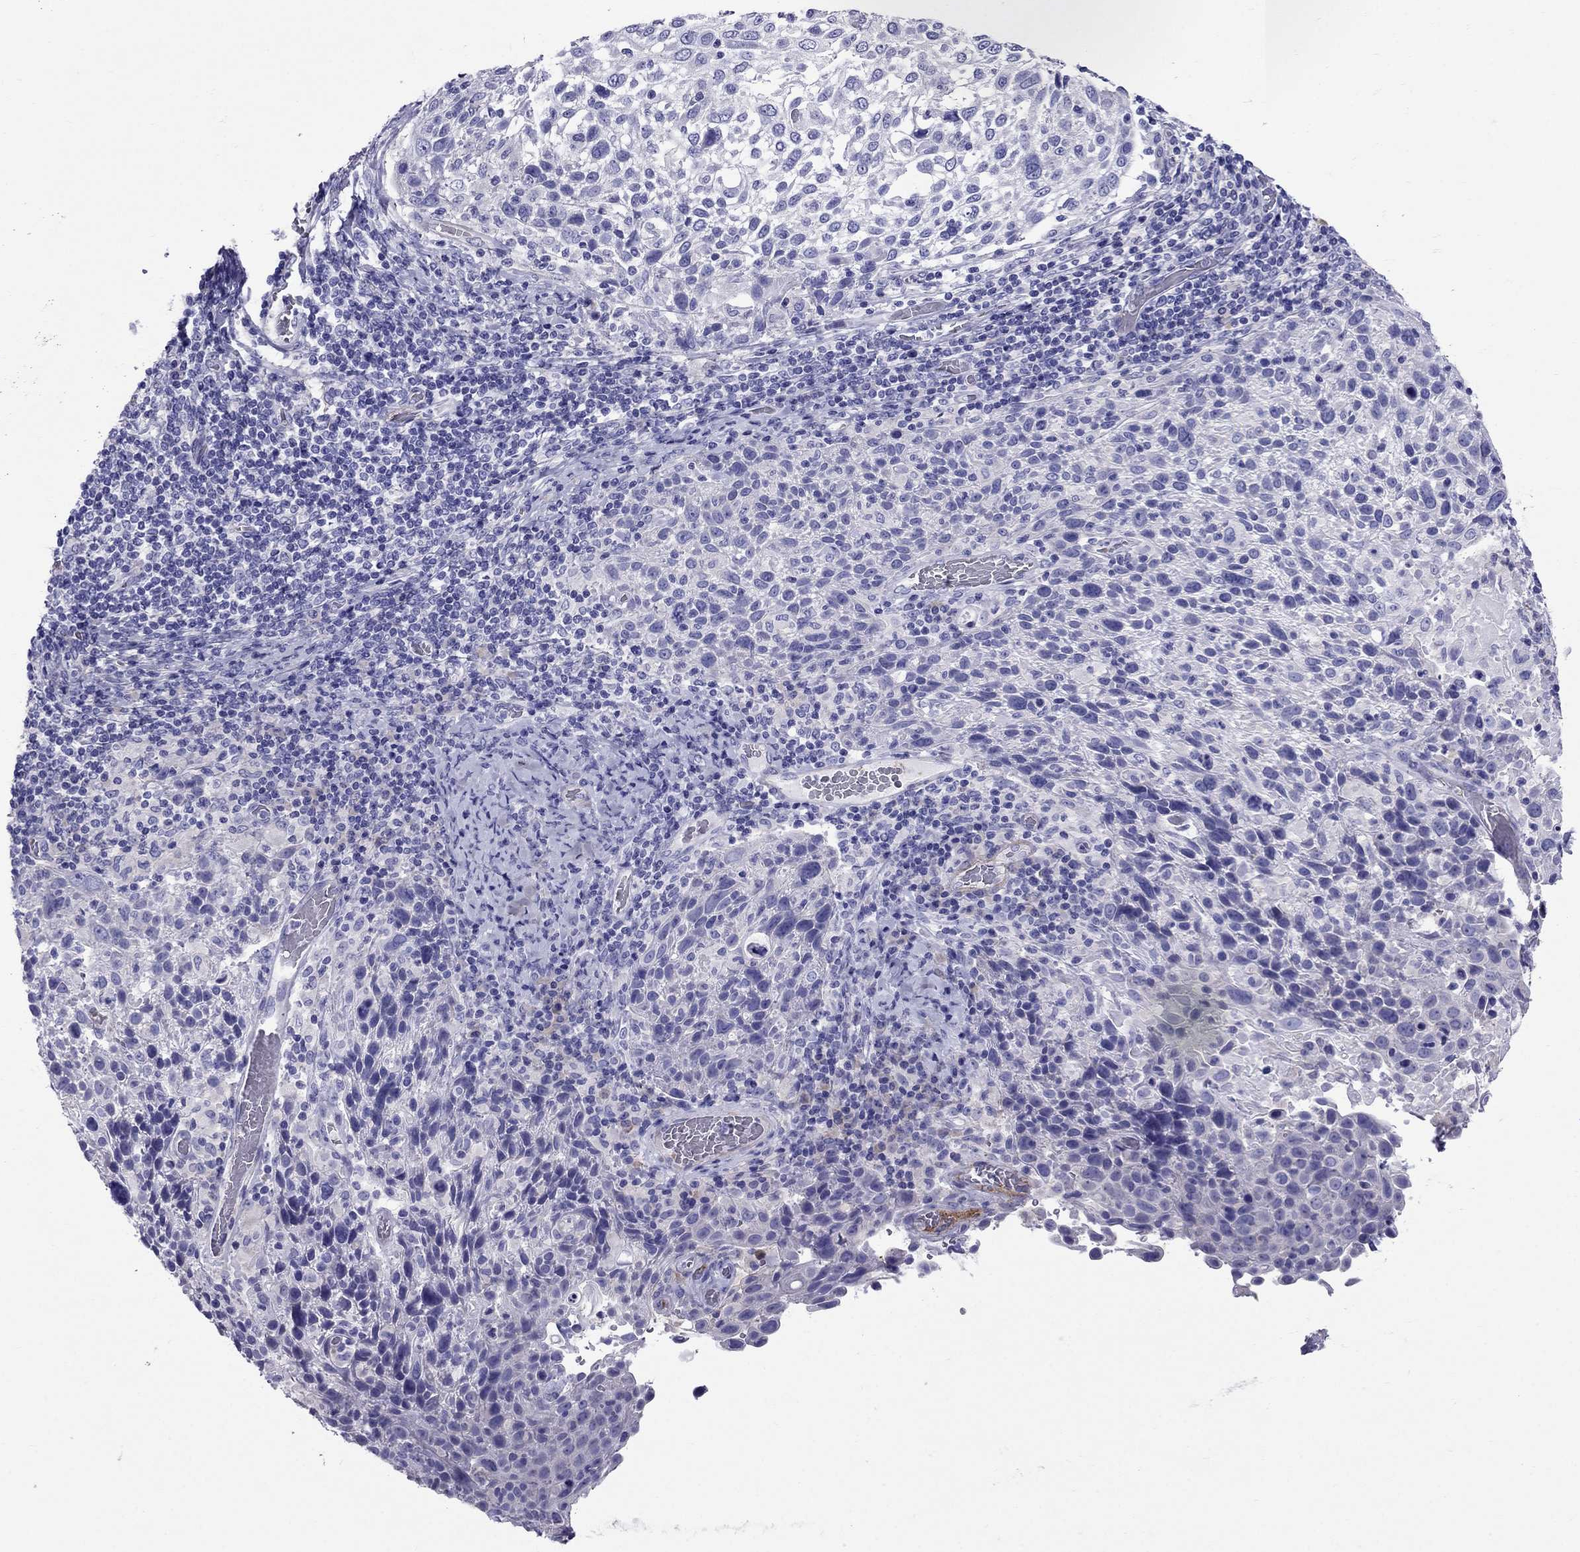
{"staining": {"intensity": "negative", "quantity": "none", "location": "none"}, "tissue": "cervical cancer", "cell_type": "Tumor cells", "image_type": "cancer", "snomed": [{"axis": "morphology", "description": "Squamous cell carcinoma, NOS"}, {"axis": "topography", "description": "Cervix"}], "caption": "Immunohistochemistry (IHC) micrograph of neoplastic tissue: human squamous cell carcinoma (cervical) stained with DAB reveals no significant protein expression in tumor cells.", "gene": "GPR50", "patient": {"sex": "female", "age": 61}}